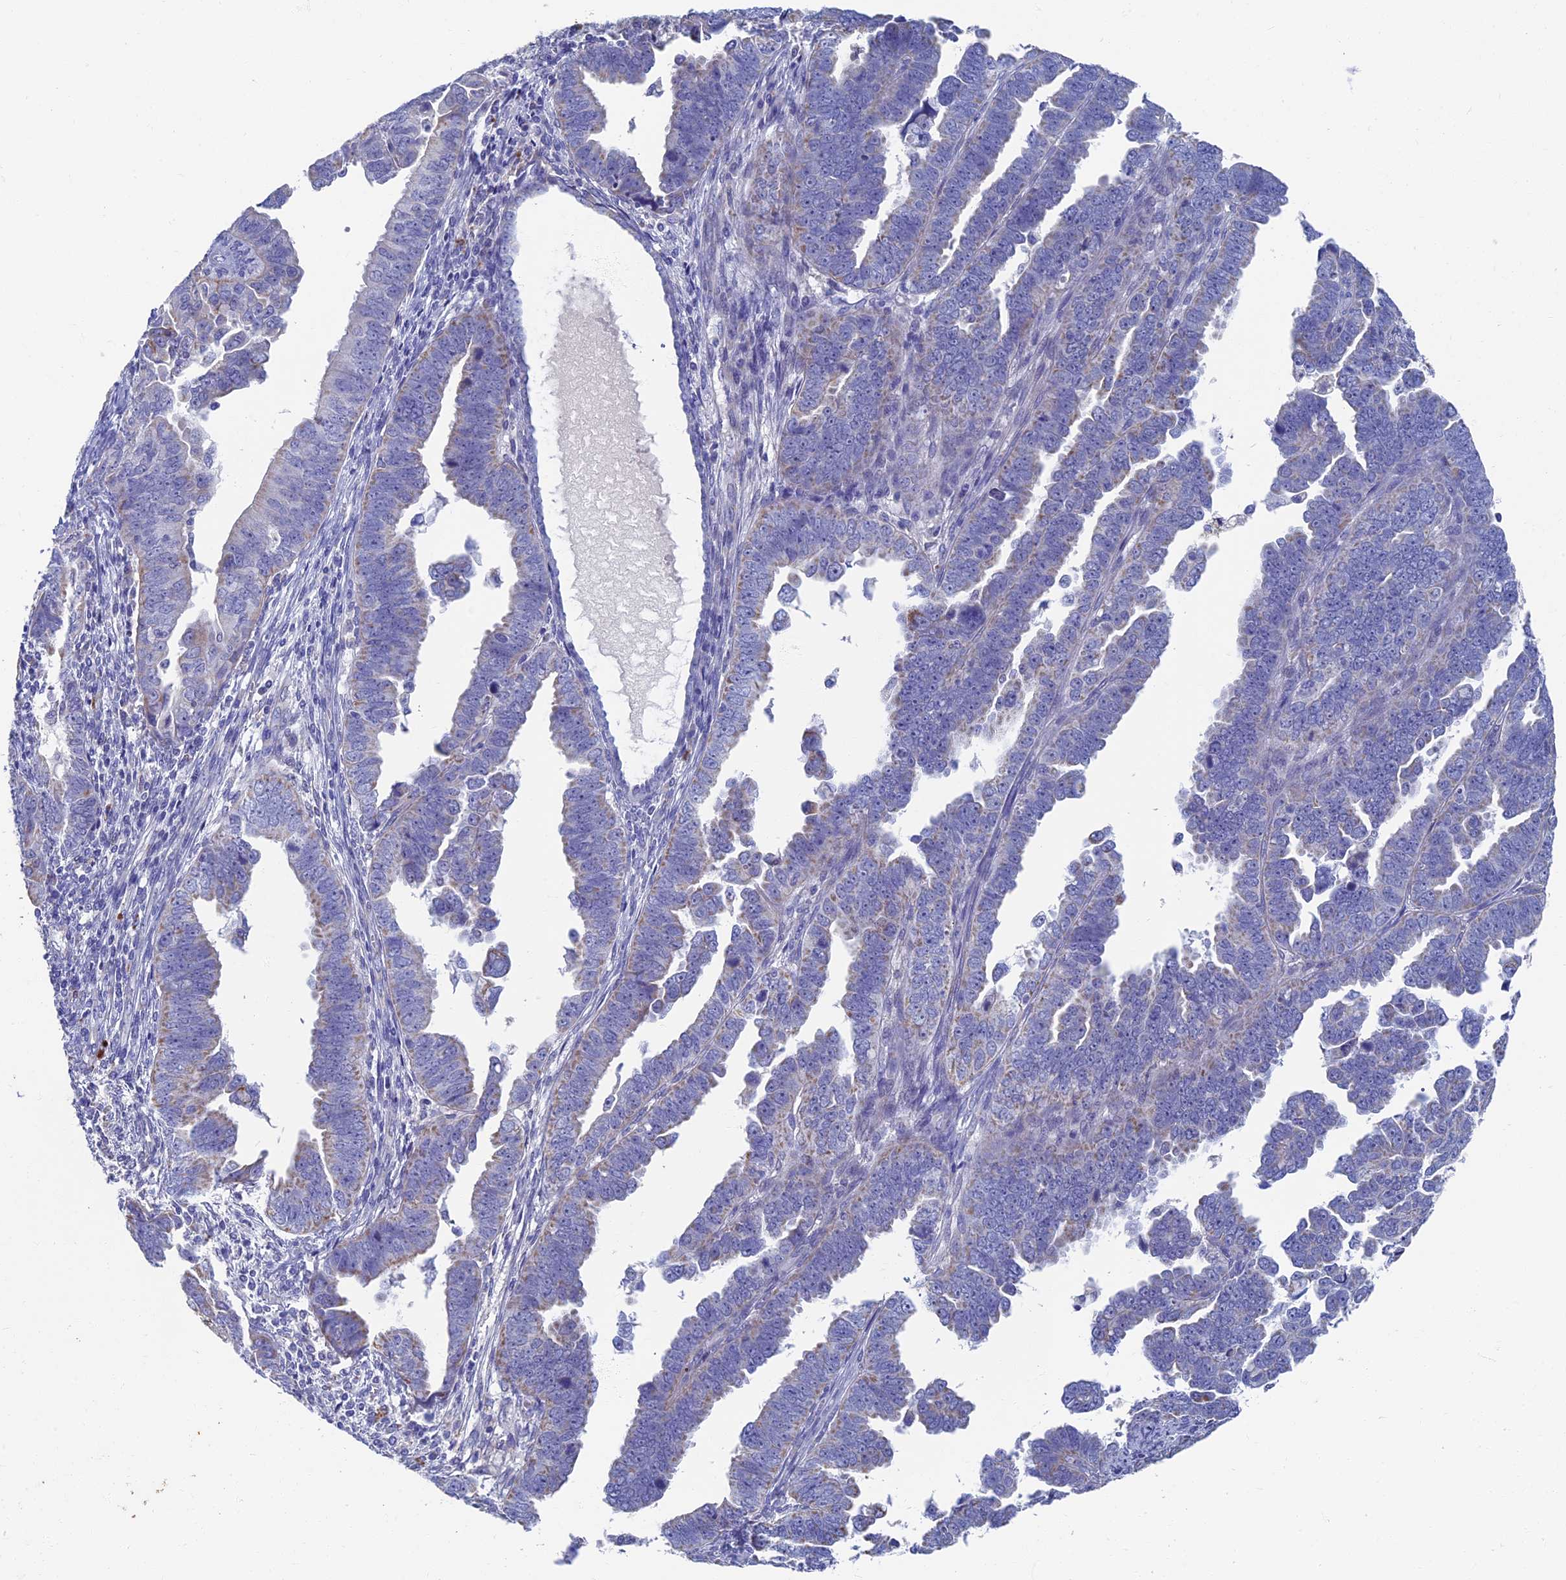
{"staining": {"intensity": "weak", "quantity": "<25%", "location": "cytoplasmic/membranous"}, "tissue": "endometrial cancer", "cell_type": "Tumor cells", "image_type": "cancer", "snomed": [{"axis": "morphology", "description": "Adenocarcinoma, NOS"}, {"axis": "topography", "description": "Endometrium"}], "caption": "Protein analysis of endometrial cancer (adenocarcinoma) shows no significant positivity in tumor cells.", "gene": "OAT", "patient": {"sex": "female", "age": 75}}